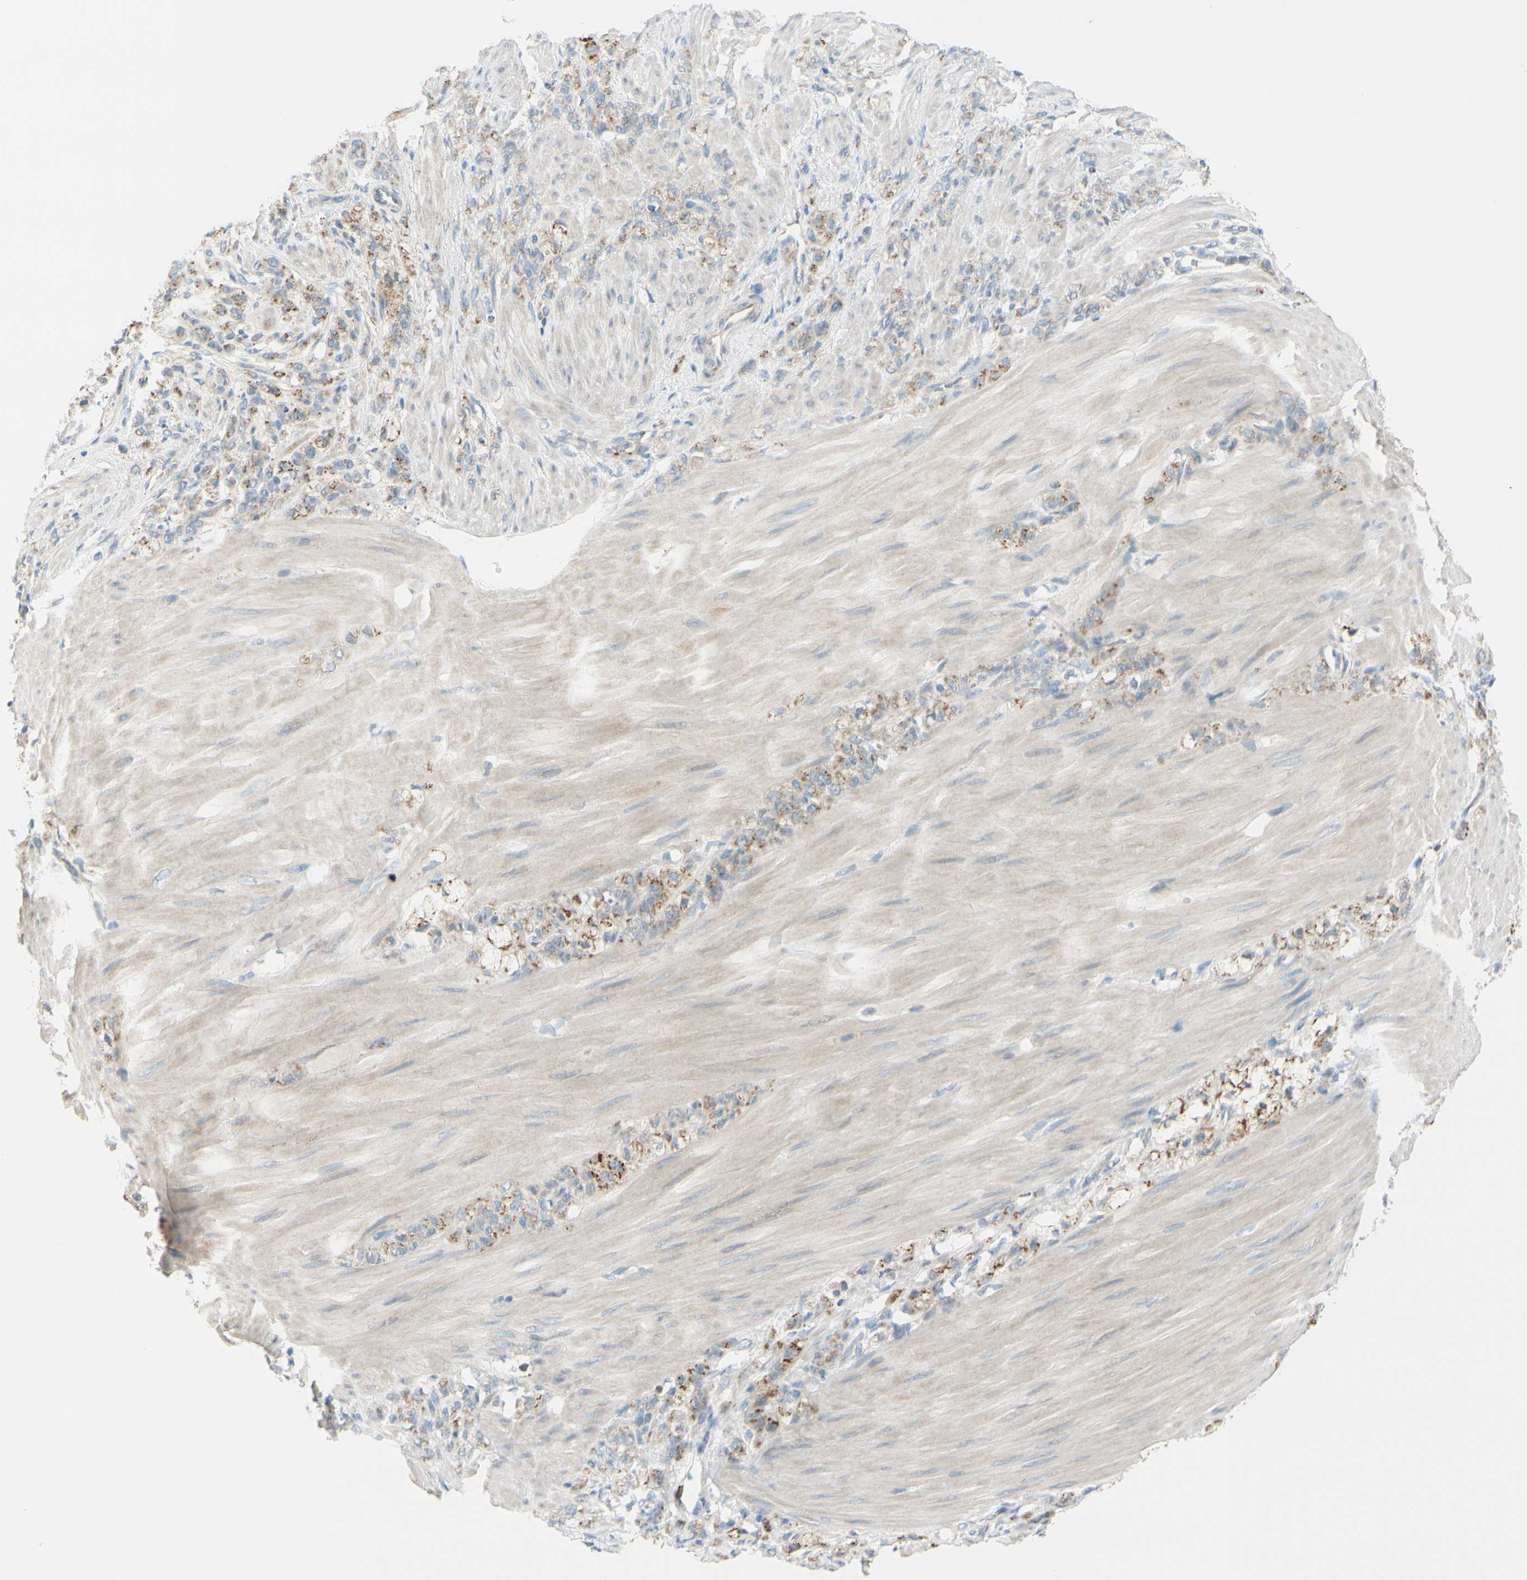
{"staining": {"intensity": "moderate", "quantity": "25%-75%", "location": "cytoplasmic/membranous"}, "tissue": "stomach cancer", "cell_type": "Tumor cells", "image_type": "cancer", "snomed": [{"axis": "morphology", "description": "Adenocarcinoma, NOS"}, {"axis": "topography", "description": "Stomach"}], "caption": "Human stomach cancer stained with a protein marker exhibits moderate staining in tumor cells.", "gene": "GALNT5", "patient": {"sex": "male", "age": 82}}